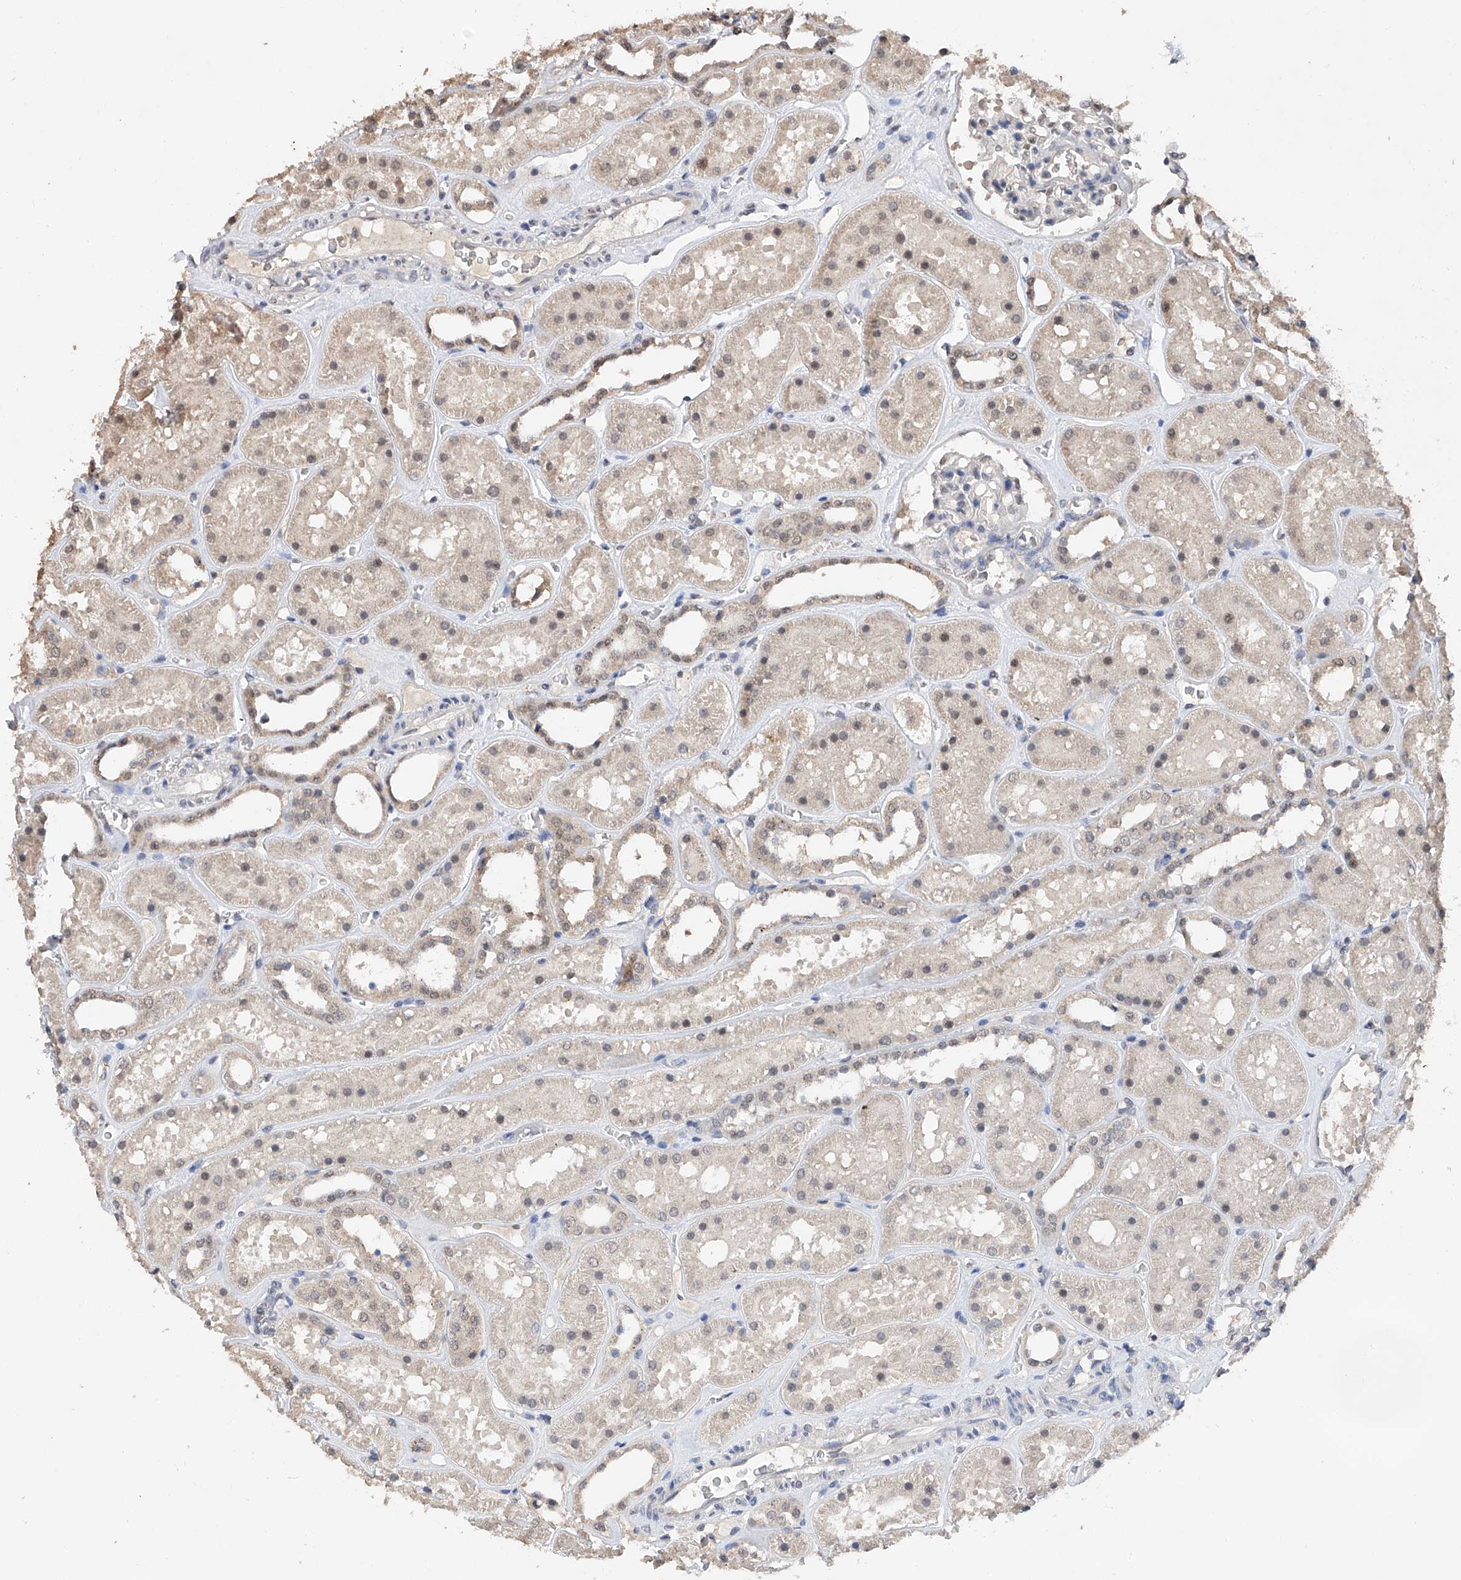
{"staining": {"intensity": "negative", "quantity": "none", "location": "none"}, "tissue": "kidney", "cell_type": "Cells in glomeruli", "image_type": "normal", "snomed": [{"axis": "morphology", "description": "Normal tissue, NOS"}, {"axis": "topography", "description": "Kidney"}], "caption": "Micrograph shows no significant protein expression in cells in glomeruli of normal kidney. The staining was performed using DAB to visualize the protein expression in brown, while the nuclei were stained in blue with hematoxylin (Magnification: 20x).", "gene": "DMAP1", "patient": {"sex": "female", "age": 41}}